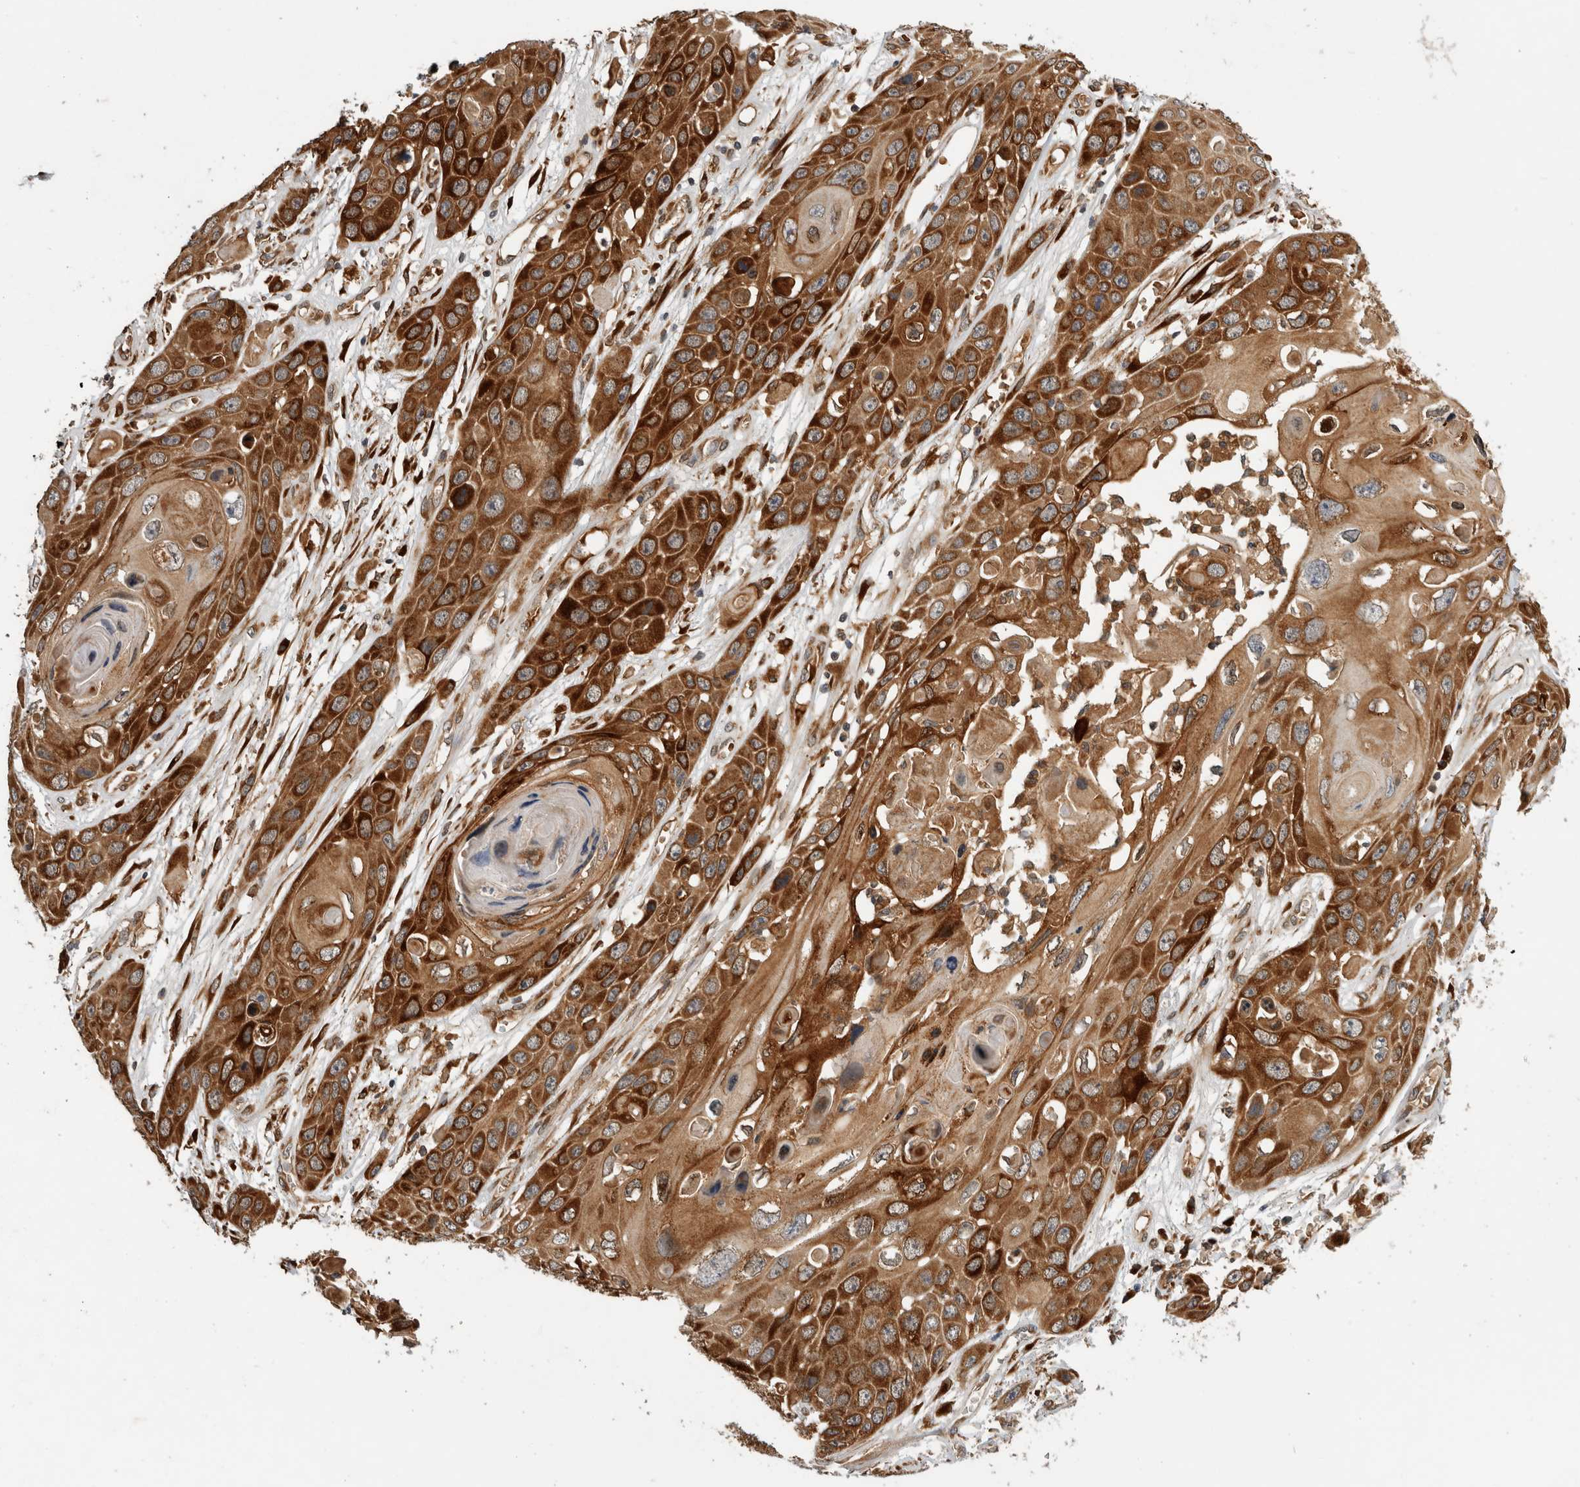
{"staining": {"intensity": "strong", "quantity": ">75%", "location": "cytoplasmic/membranous"}, "tissue": "skin cancer", "cell_type": "Tumor cells", "image_type": "cancer", "snomed": [{"axis": "morphology", "description": "Squamous cell carcinoma, NOS"}, {"axis": "topography", "description": "Skin"}], "caption": "Skin squamous cell carcinoma stained with DAB IHC shows high levels of strong cytoplasmic/membranous expression in approximately >75% of tumor cells. (brown staining indicates protein expression, while blue staining denotes nuclei).", "gene": "APOL2", "patient": {"sex": "male", "age": 55}}